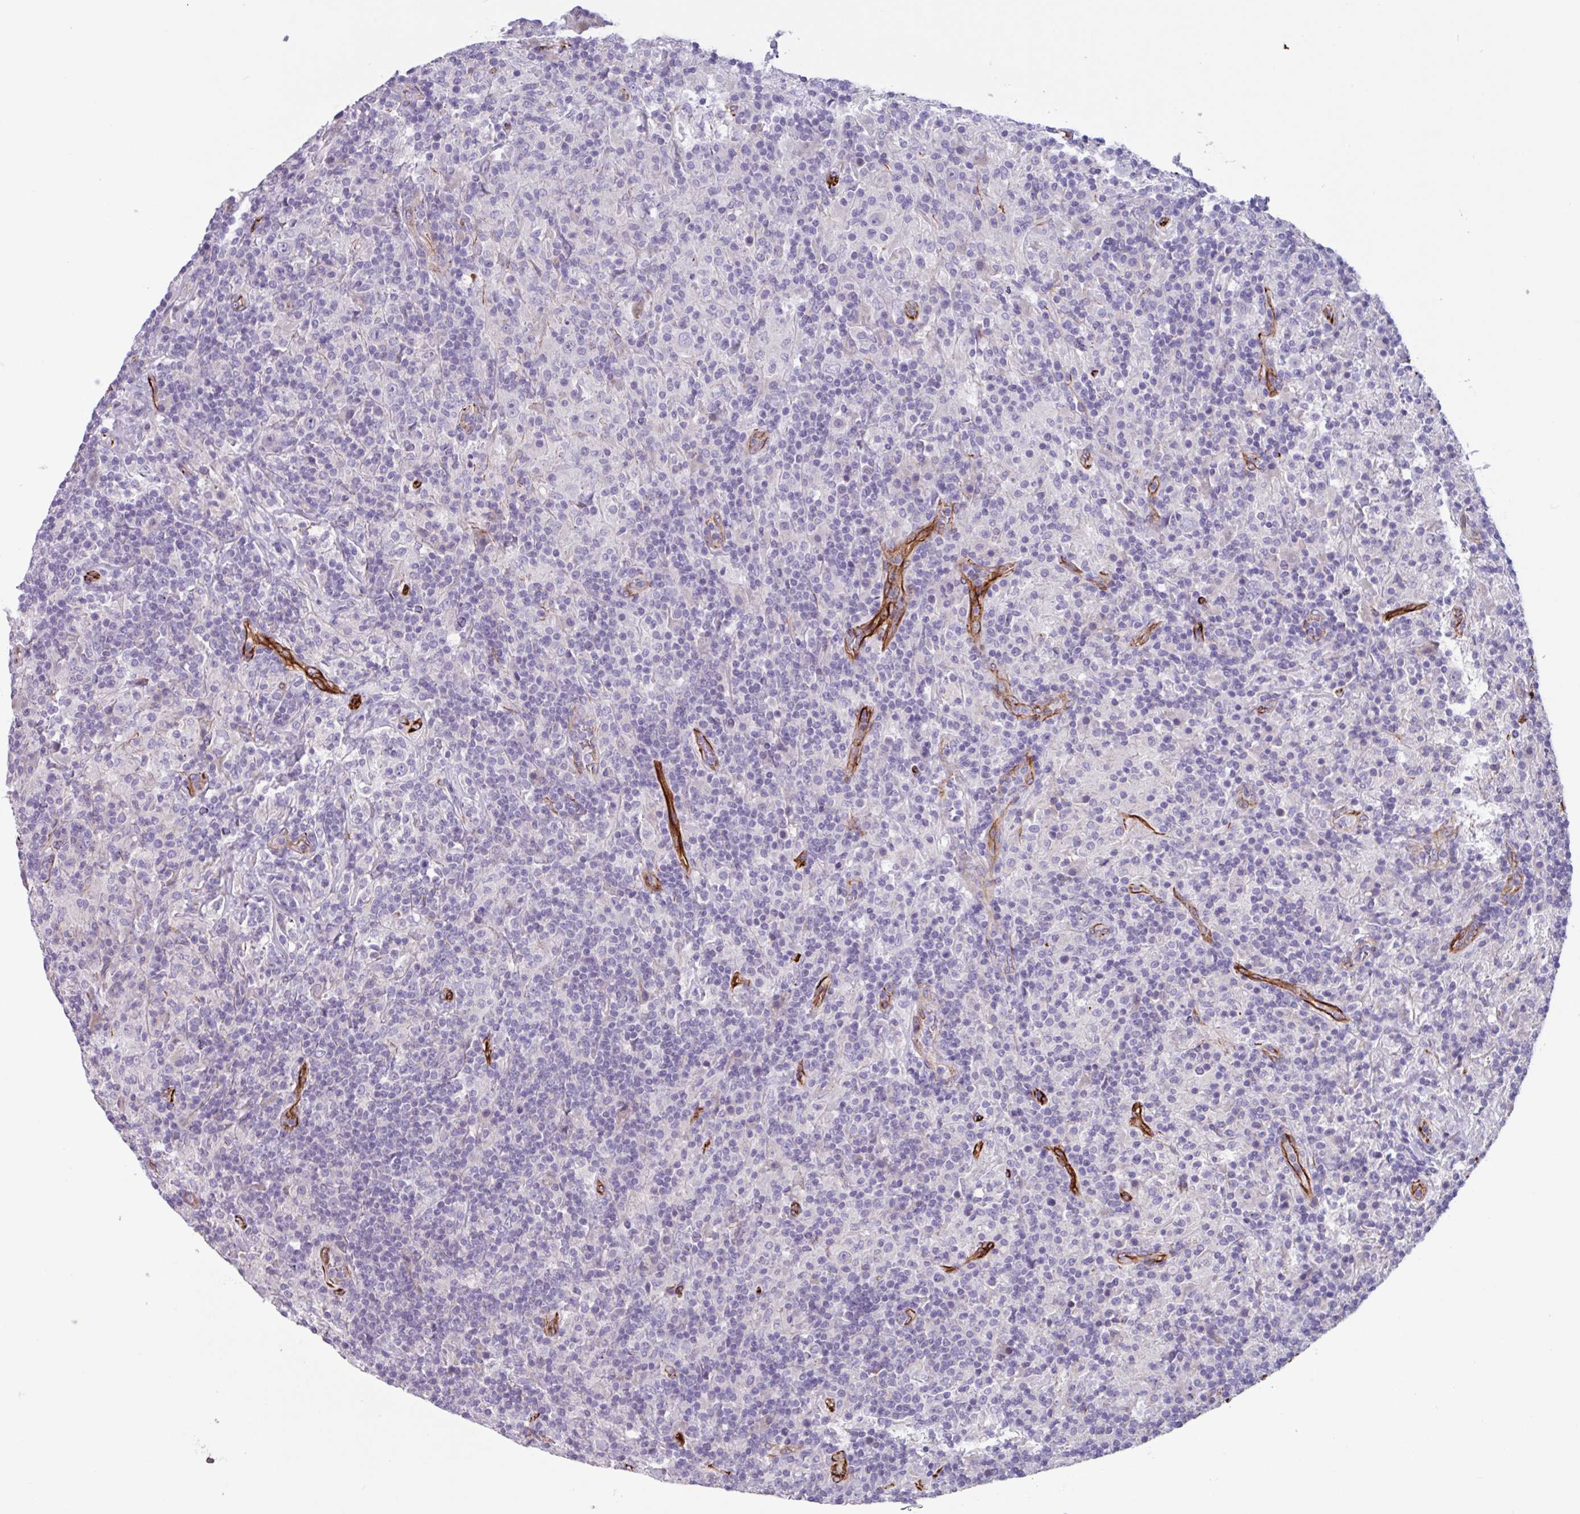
{"staining": {"intensity": "negative", "quantity": "none", "location": "none"}, "tissue": "lymphoma", "cell_type": "Tumor cells", "image_type": "cancer", "snomed": [{"axis": "morphology", "description": "Hodgkin's disease, NOS"}, {"axis": "topography", "description": "Lymph node"}], "caption": "A high-resolution micrograph shows IHC staining of Hodgkin's disease, which displays no significant positivity in tumor cells.", "gene": "BTD", "patient": {"sex": "male", "age": 70}}